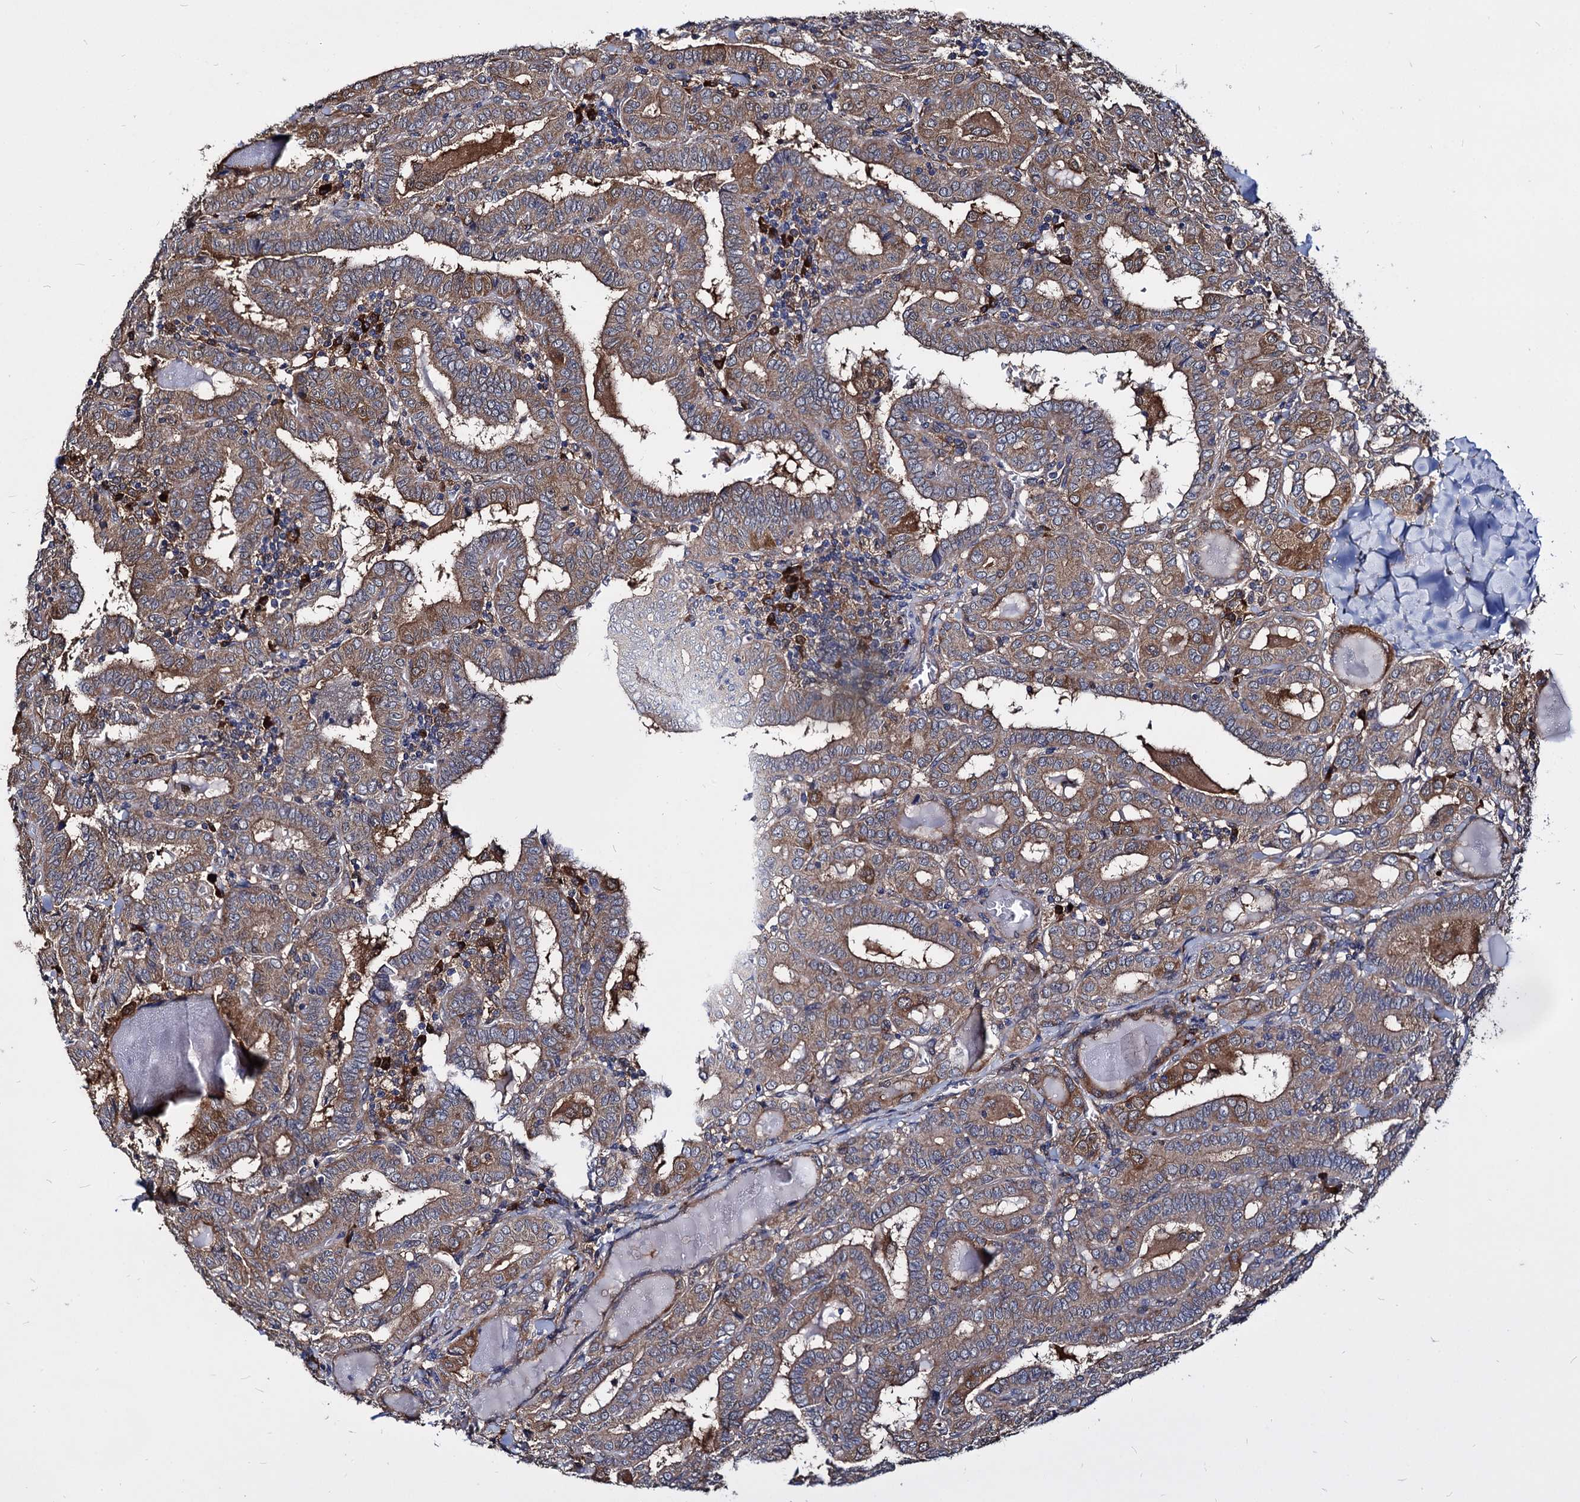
{"staining": {"intensity": "moderate", "quantity": "25%-75%", "location": "cytoplasmic/membranous"}, "tissue": "thyroid cancer", "cell_type": "Tumor cells", "image_type": "cancer", "snomed": [{"axis": "morphology", "description": "Papillary adenocarcinoma, NOS"}, {"axis": "topography", "description": "Thyroid gland"}], "caption": "An immunohistochemistry (IHC) photomicrograph of tumor tissue is shown. Protein staining in brown shows moderate cytoplasmic/membranous positivity in thyroid papillary adenocarcinoma within tumor cells.", "gene": "NME1", "patient": {"sex": "female", "age": 72}}